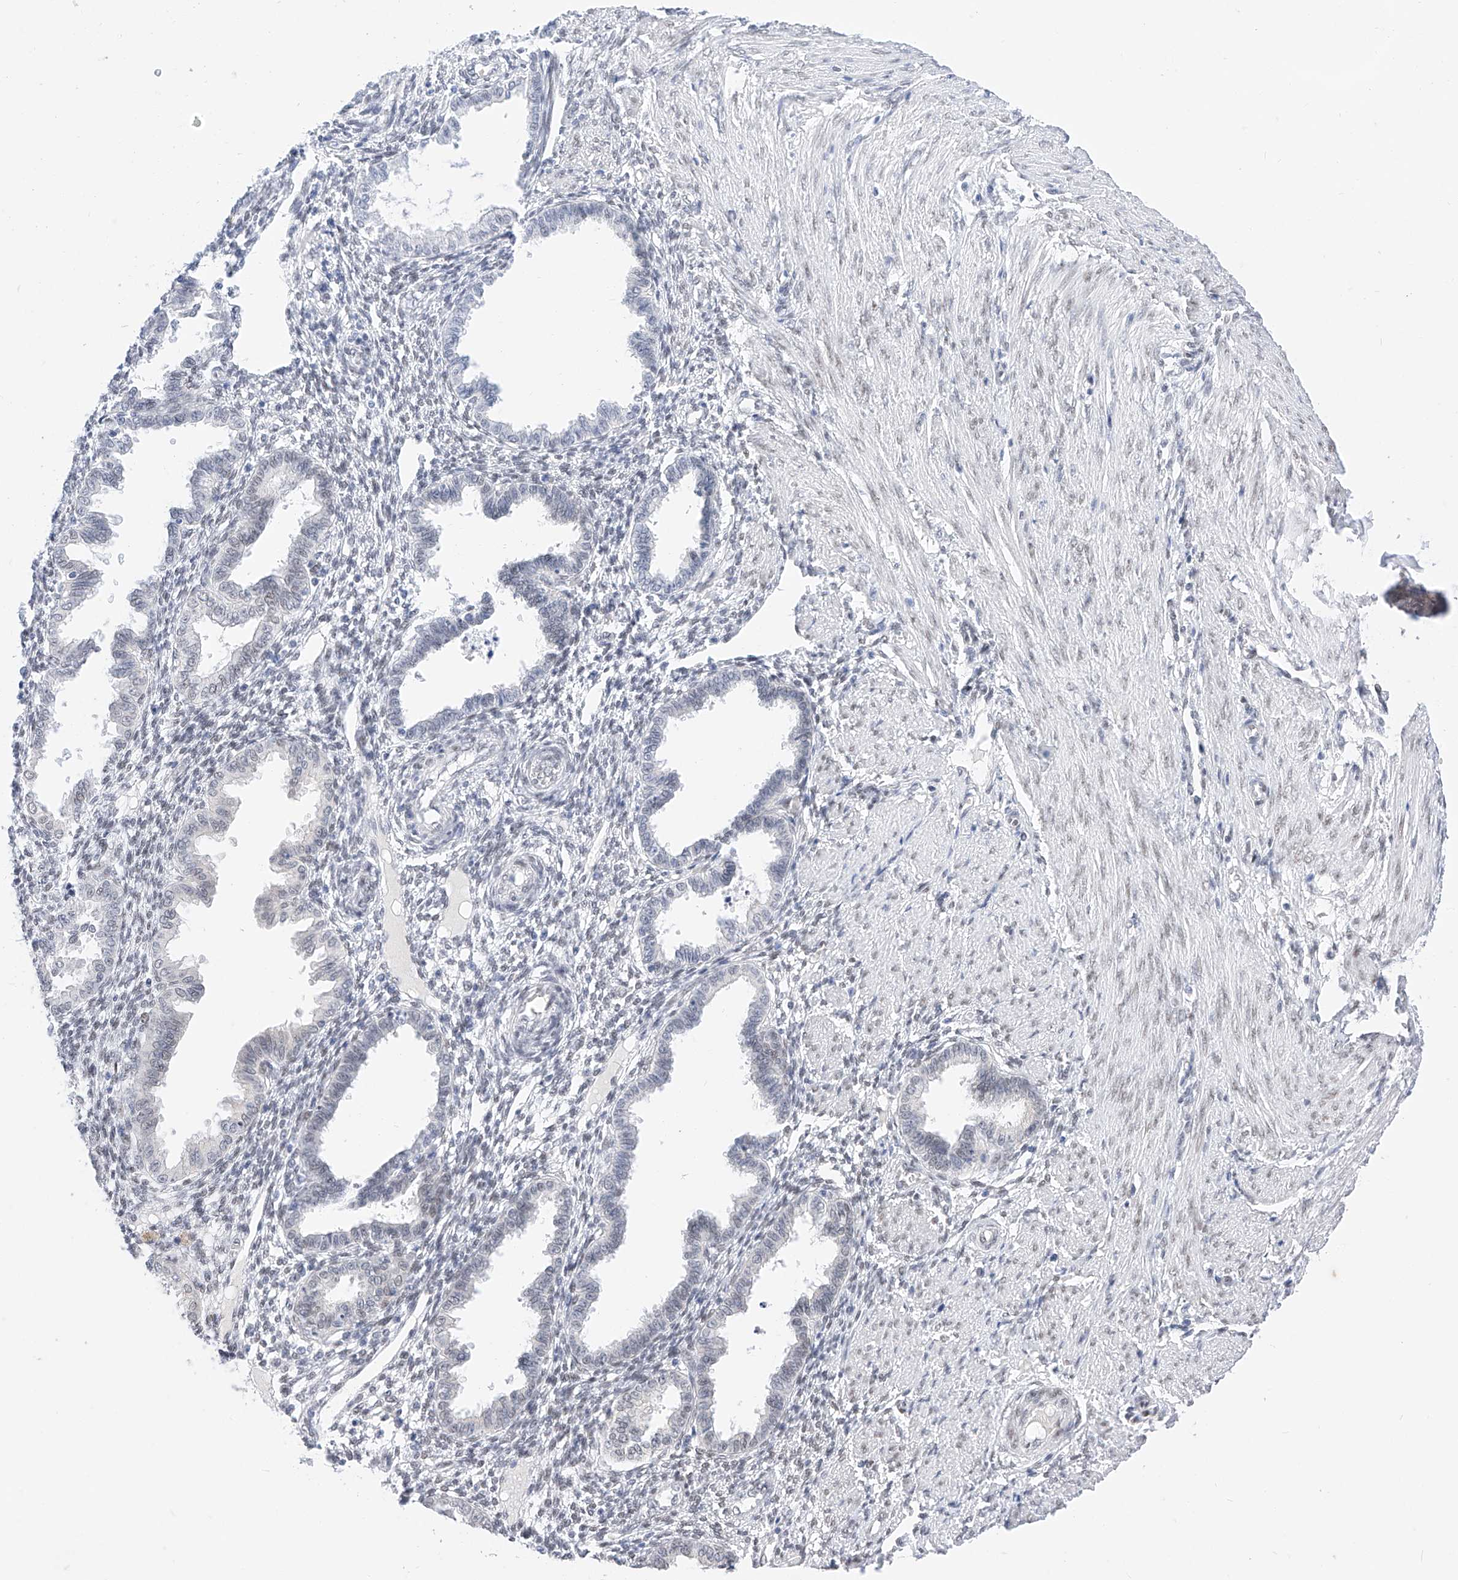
{"staining": {"intensity": "weak", "quantity": "25%-75%", "location": "nuclear"}, "tissue": "endometrium", "cell_type": "Cells in endometrial stroma", "image_type": "normal", "snomed": [{"axis": "morphology", "description": "Normal tissue, NOS"}, {"axis": "topography", "description": "Endometrium"}], "caption": "Cells in endometrial stroma reveal low levels of weak nuclear staining in about 25%-75% of cells in normal endometrium. The protein of interest is shown in brown color, while the nuclei are stained blue.", "gene": "KCNJ1", "patient": {"sex": "female", "age": 33}}